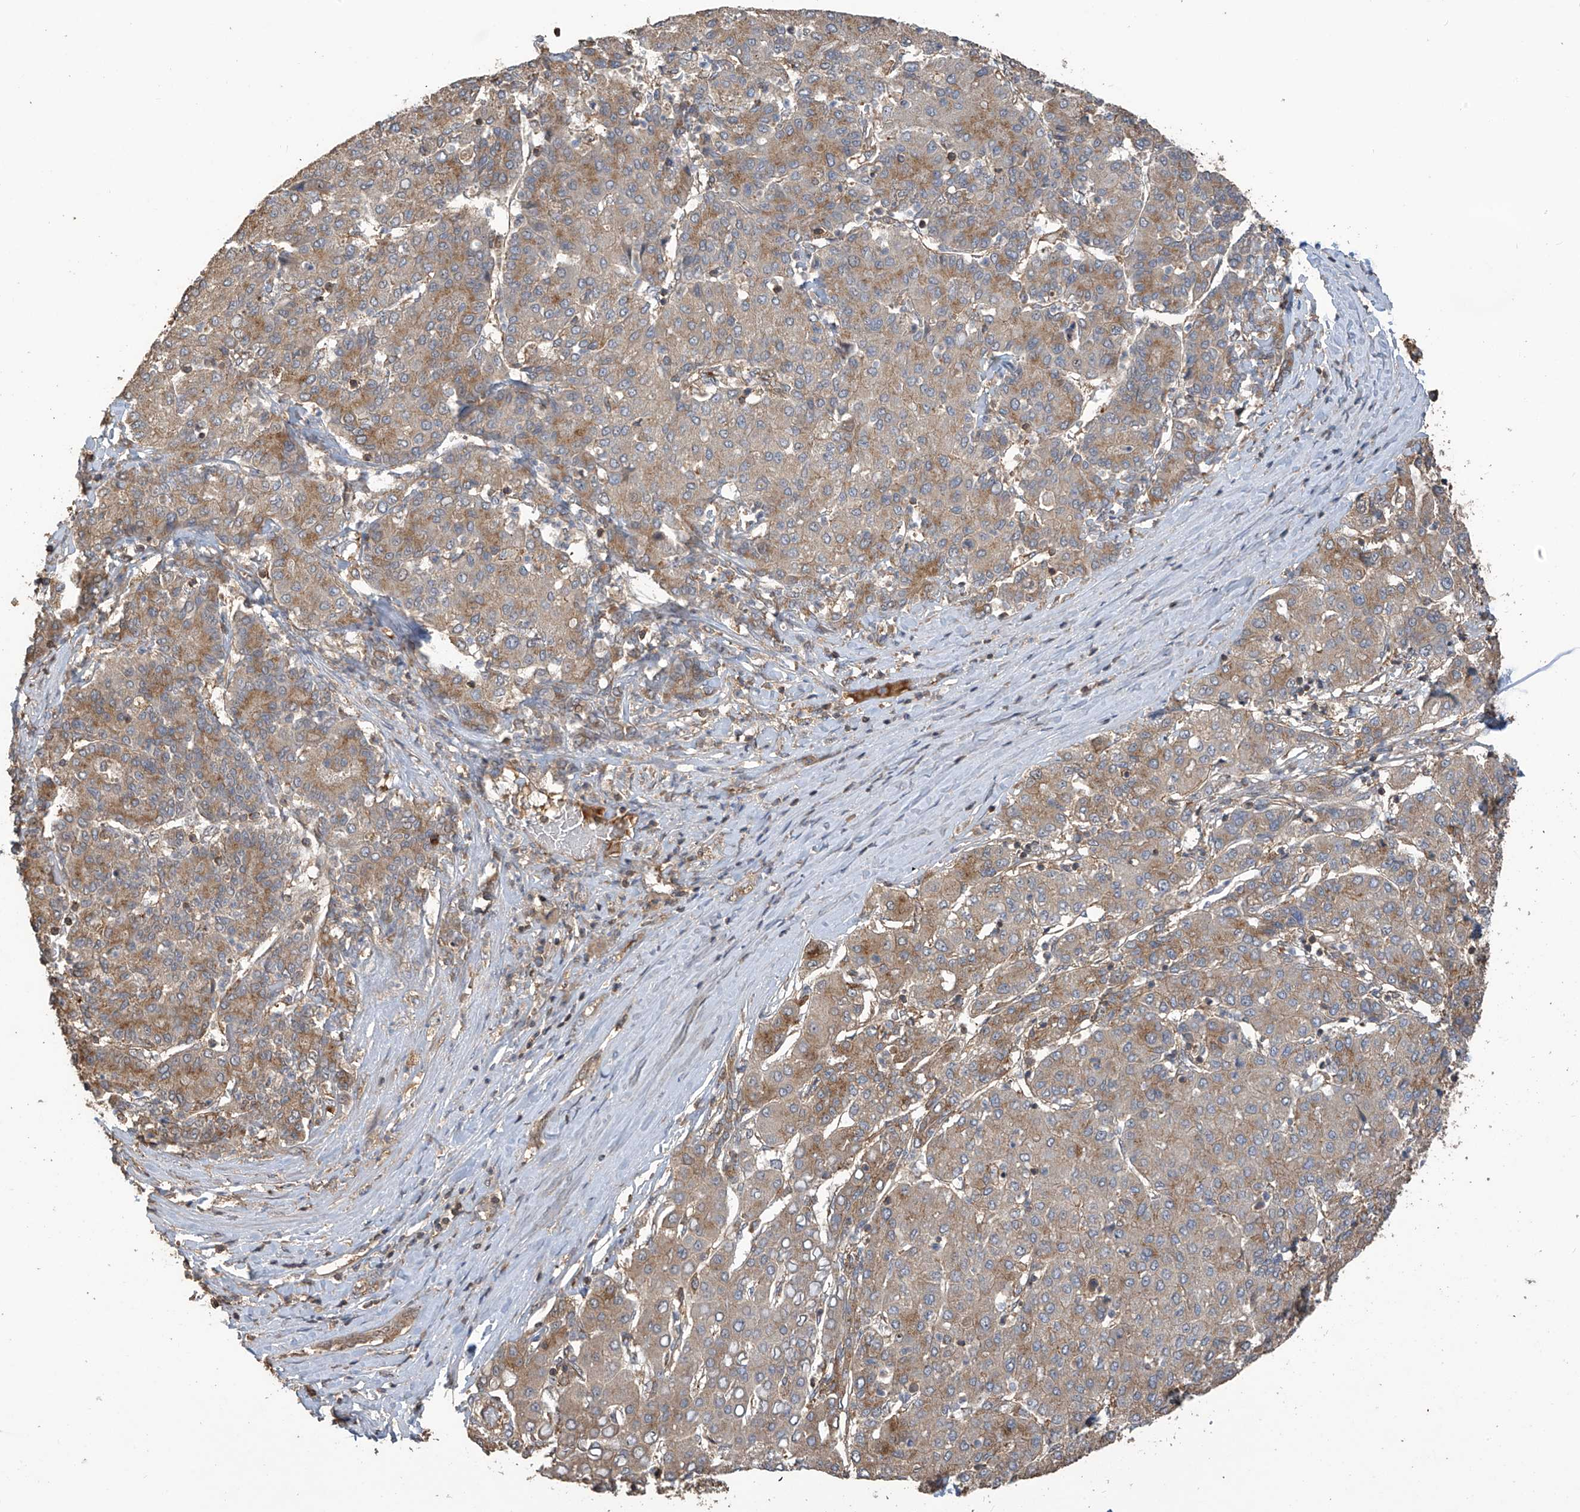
{"staining": {"intensity": "weak", "quantity": ">75%", "location": "cytoplasmic/membranous"}, "tissue": "liver cancer", "cell_type": "Tumor cells", "image_type": "cancer", "snomed": [{"axis": "morphology", "description": "Carcinoma, Hepatocellular, NOS"}, {"axis": "topography", "description": "Liver"}], "caption": "Liver cancer stained for a protein (brown) shows weak cytoplasmic/membranous positive positivity in about >75% of tumor cells.", "gene": "COX10", "patient": {"sex": "male", "age": 65}}